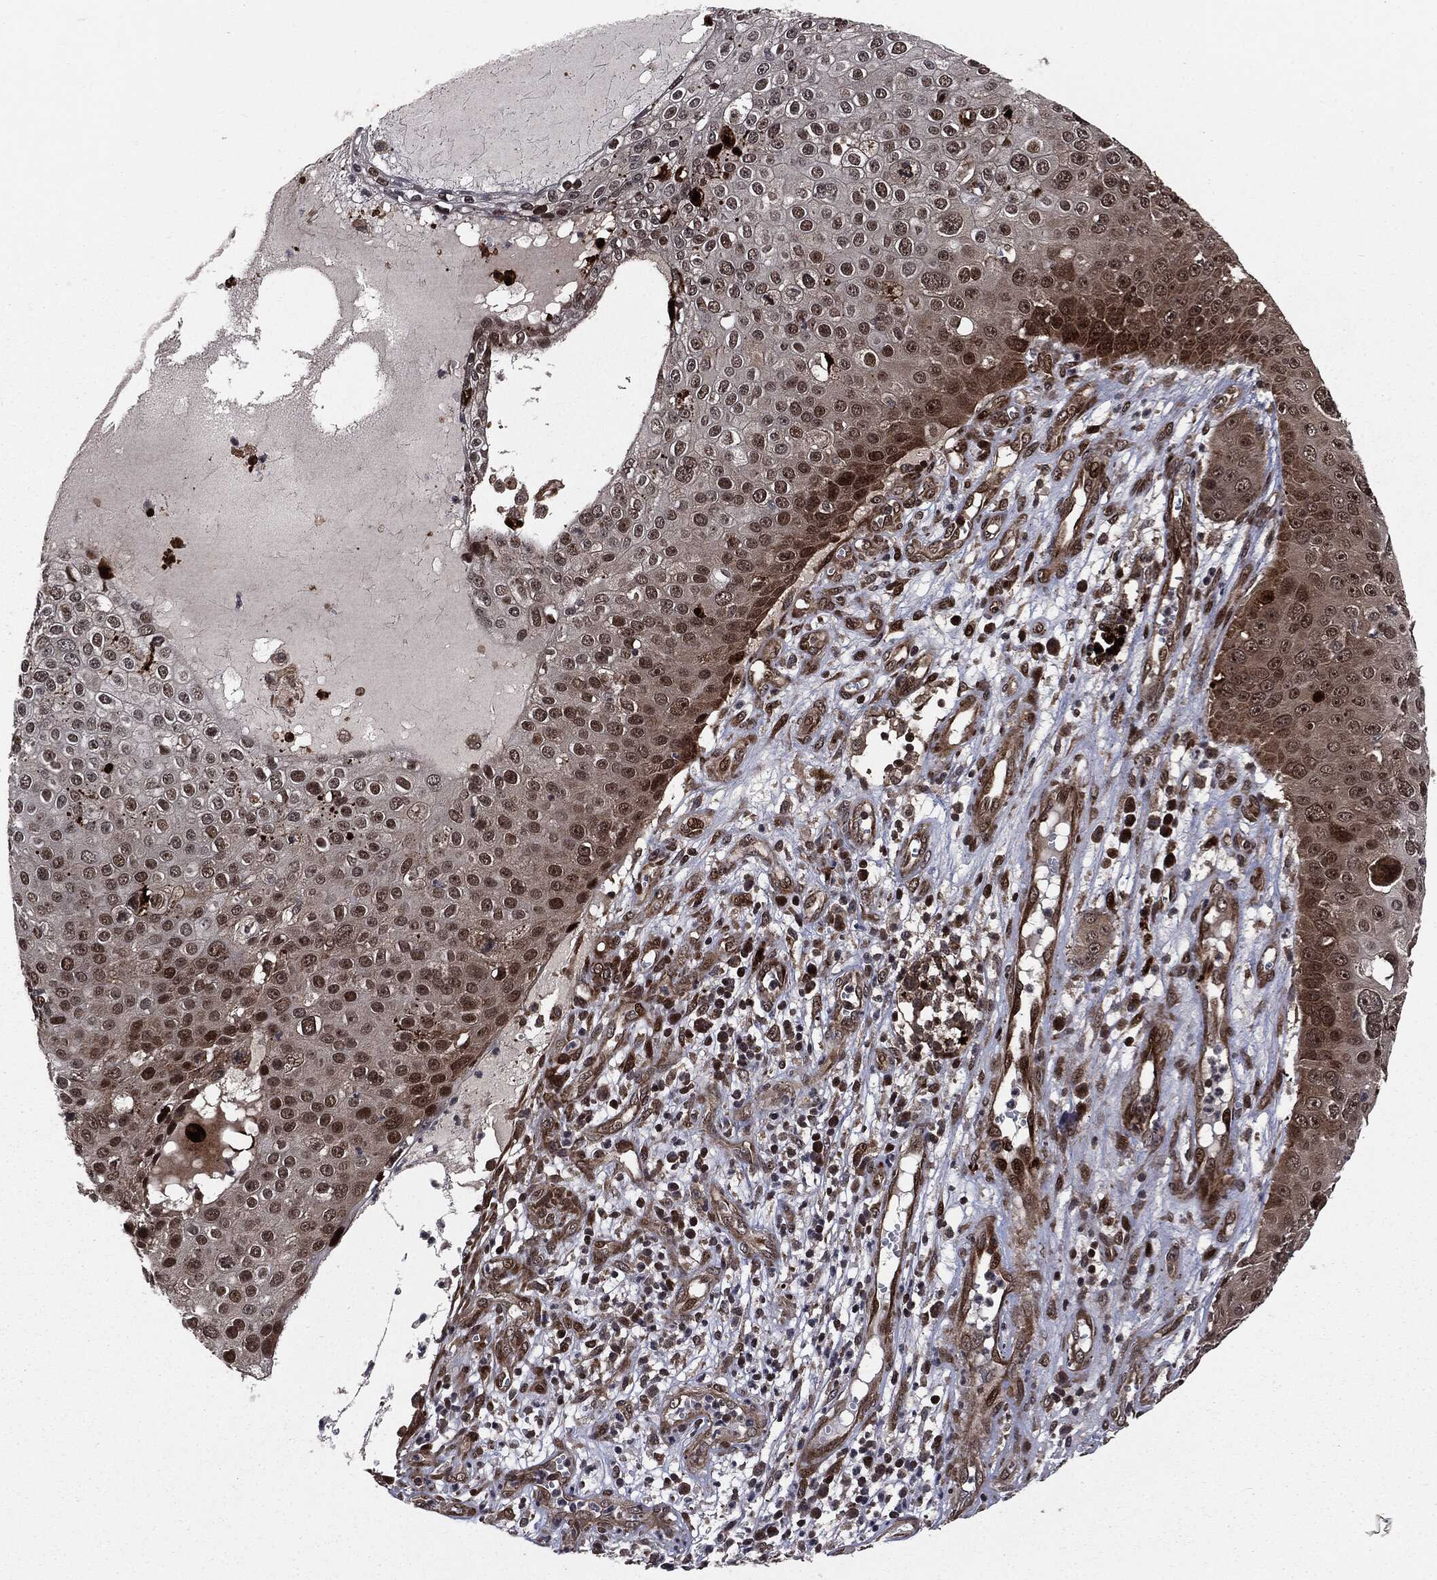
{"staining": {"intensity": "strong", "quantity": "<25%", "location": "nuclear"}, "tissue": "skin cancer", "cell_type": "Tumor cells", "image_type": "cancer", "snomed": [{"axis": "morphology", "description": "Squamous cell carcinoma, NOS"}, {"axis": "topography", "description": "Skin"}], "caption": "Human skin cancer stained for a protein (brown) displays strong nuclear positive staining in approximately <25% of tumor cells.", "gene": "SMAD4", "patient": {"sex": "male", "age": 71}}